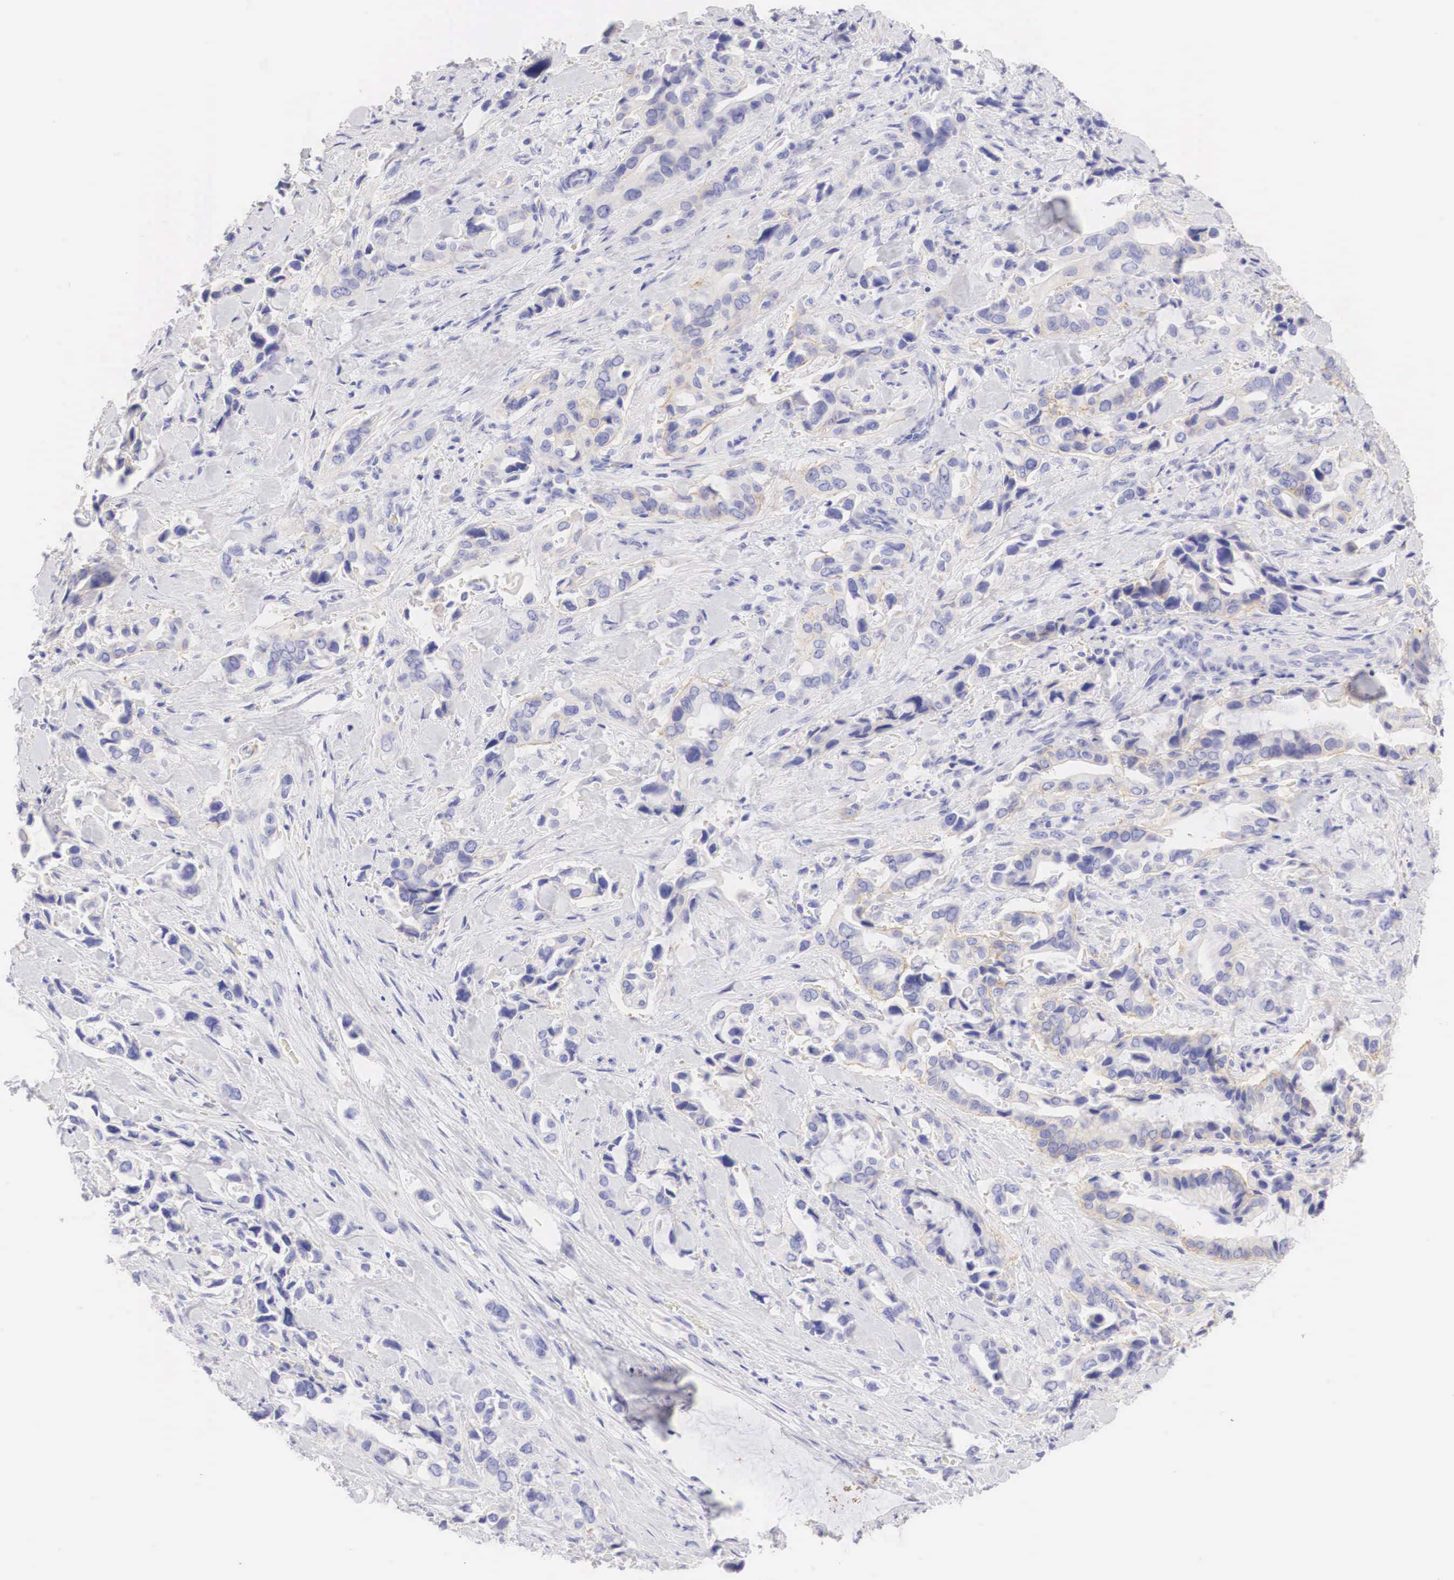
{"staining": {"intensity": "weak", "quantity": "<25%", "location": "cytoplasmic/membranous"}, "tissue": "pancreatic cancer", "cell_type": "Tumor cells", "image_type": "cancer", "snomed": [{"axis": "morphology", "description": "Adenocarcinoma, NOS"}, {"axis": "topography", "description": "Pancreas"}], "caption": "DAB immunohistochemical staining of human pancreatic cancer reveals no significant expression in tumor cells.", "gene": "ERBB2", "patient": {"sex": "male", "age": 69}}